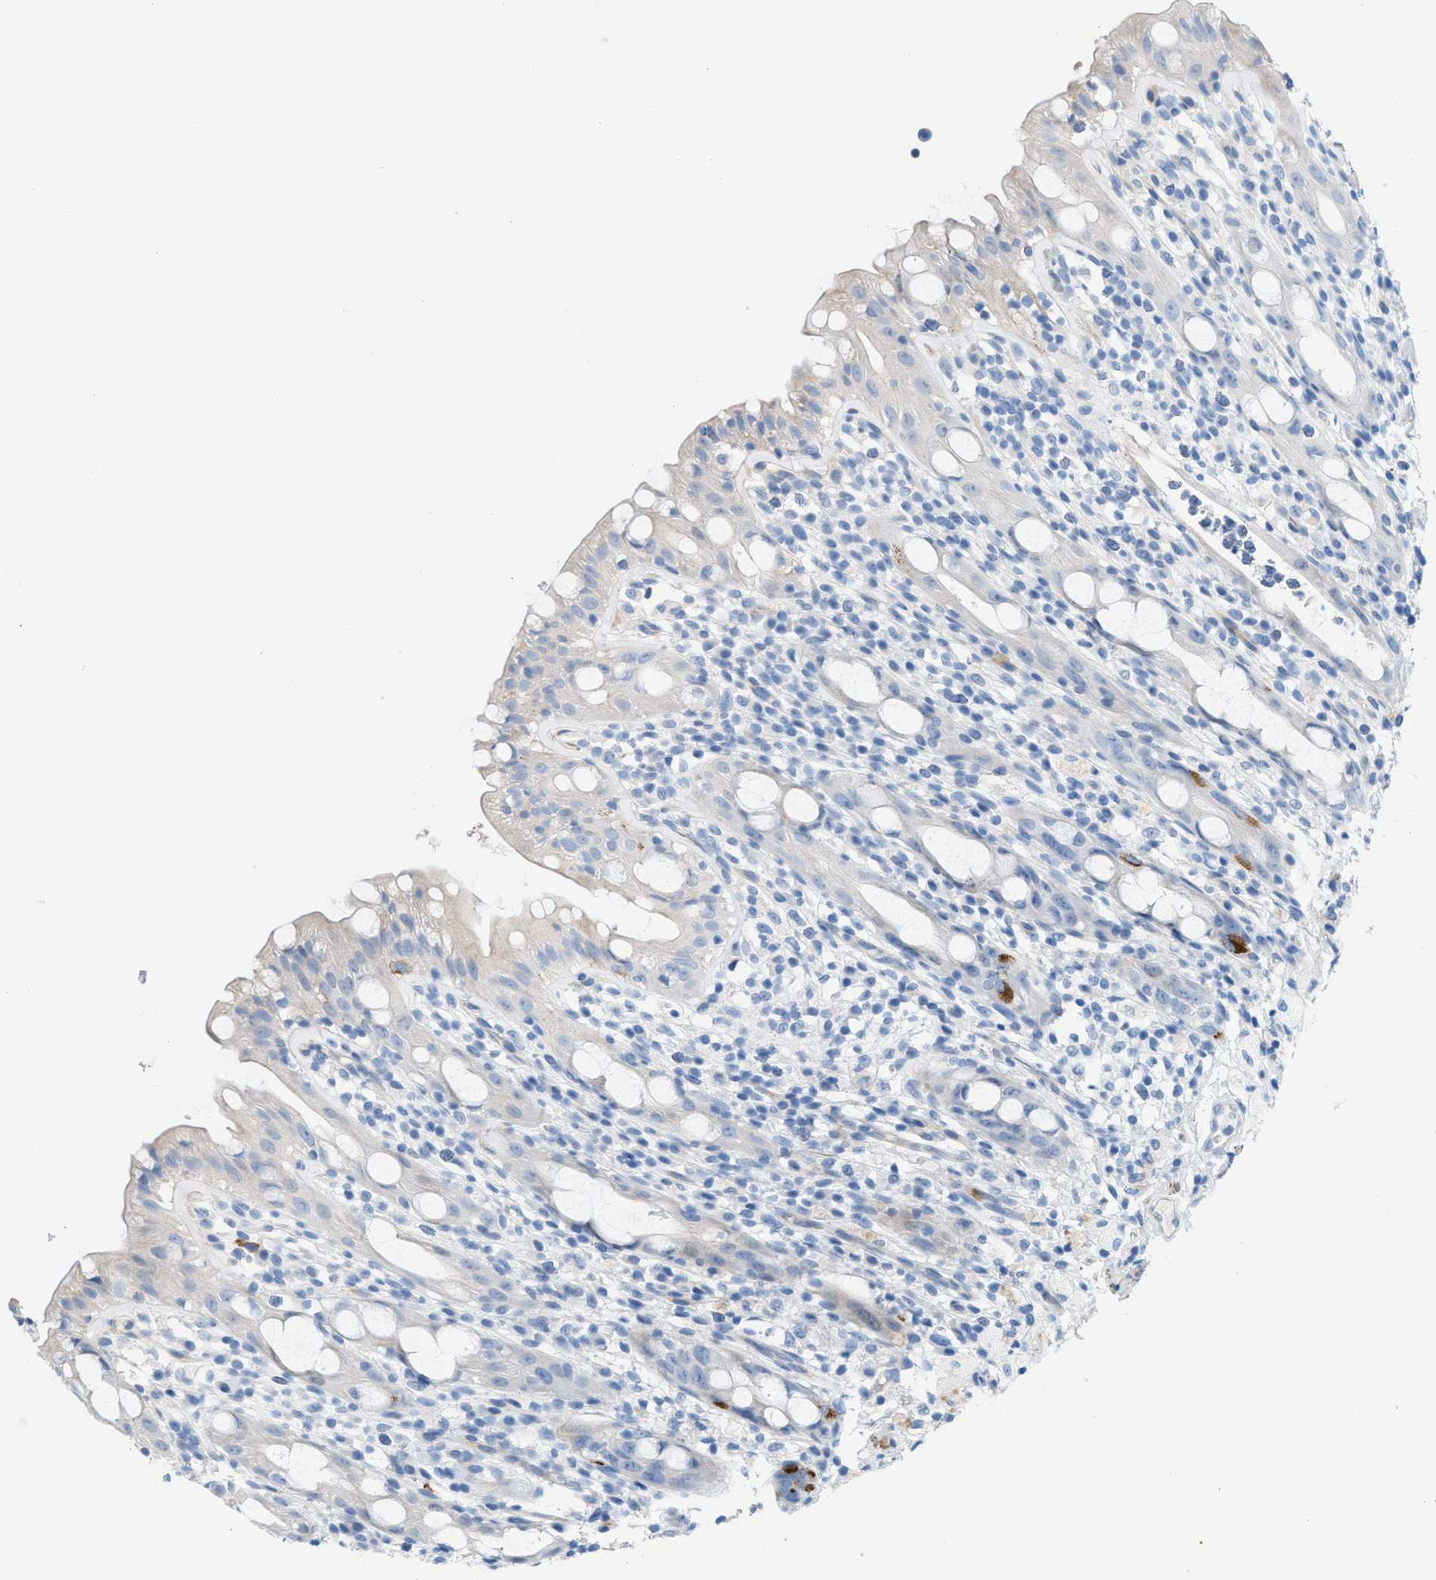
{"staining": {"intensity": "strong", "quantity": "<25%", "location": "cytoplasmic/membranous"}, "tissue": "rectum", "cell_type": "Glandular cells", "image_type": "normal", "snomed": [{"axis": "morphology", "description": "Normal tissue, NOS"}, {"axis": "topography", "description": "Rectum"}], "caption": "Rectum stained with immunohistochemistry displays strong cytoplasmic/membranous expression in about <25% of glandular cells. (DAB (3,3'-diaminobenzidine) = brown stain, brightfield microscopy at high magnification).", "gene": "MPP3", "patient": {"sex": "male", "age": 44}}